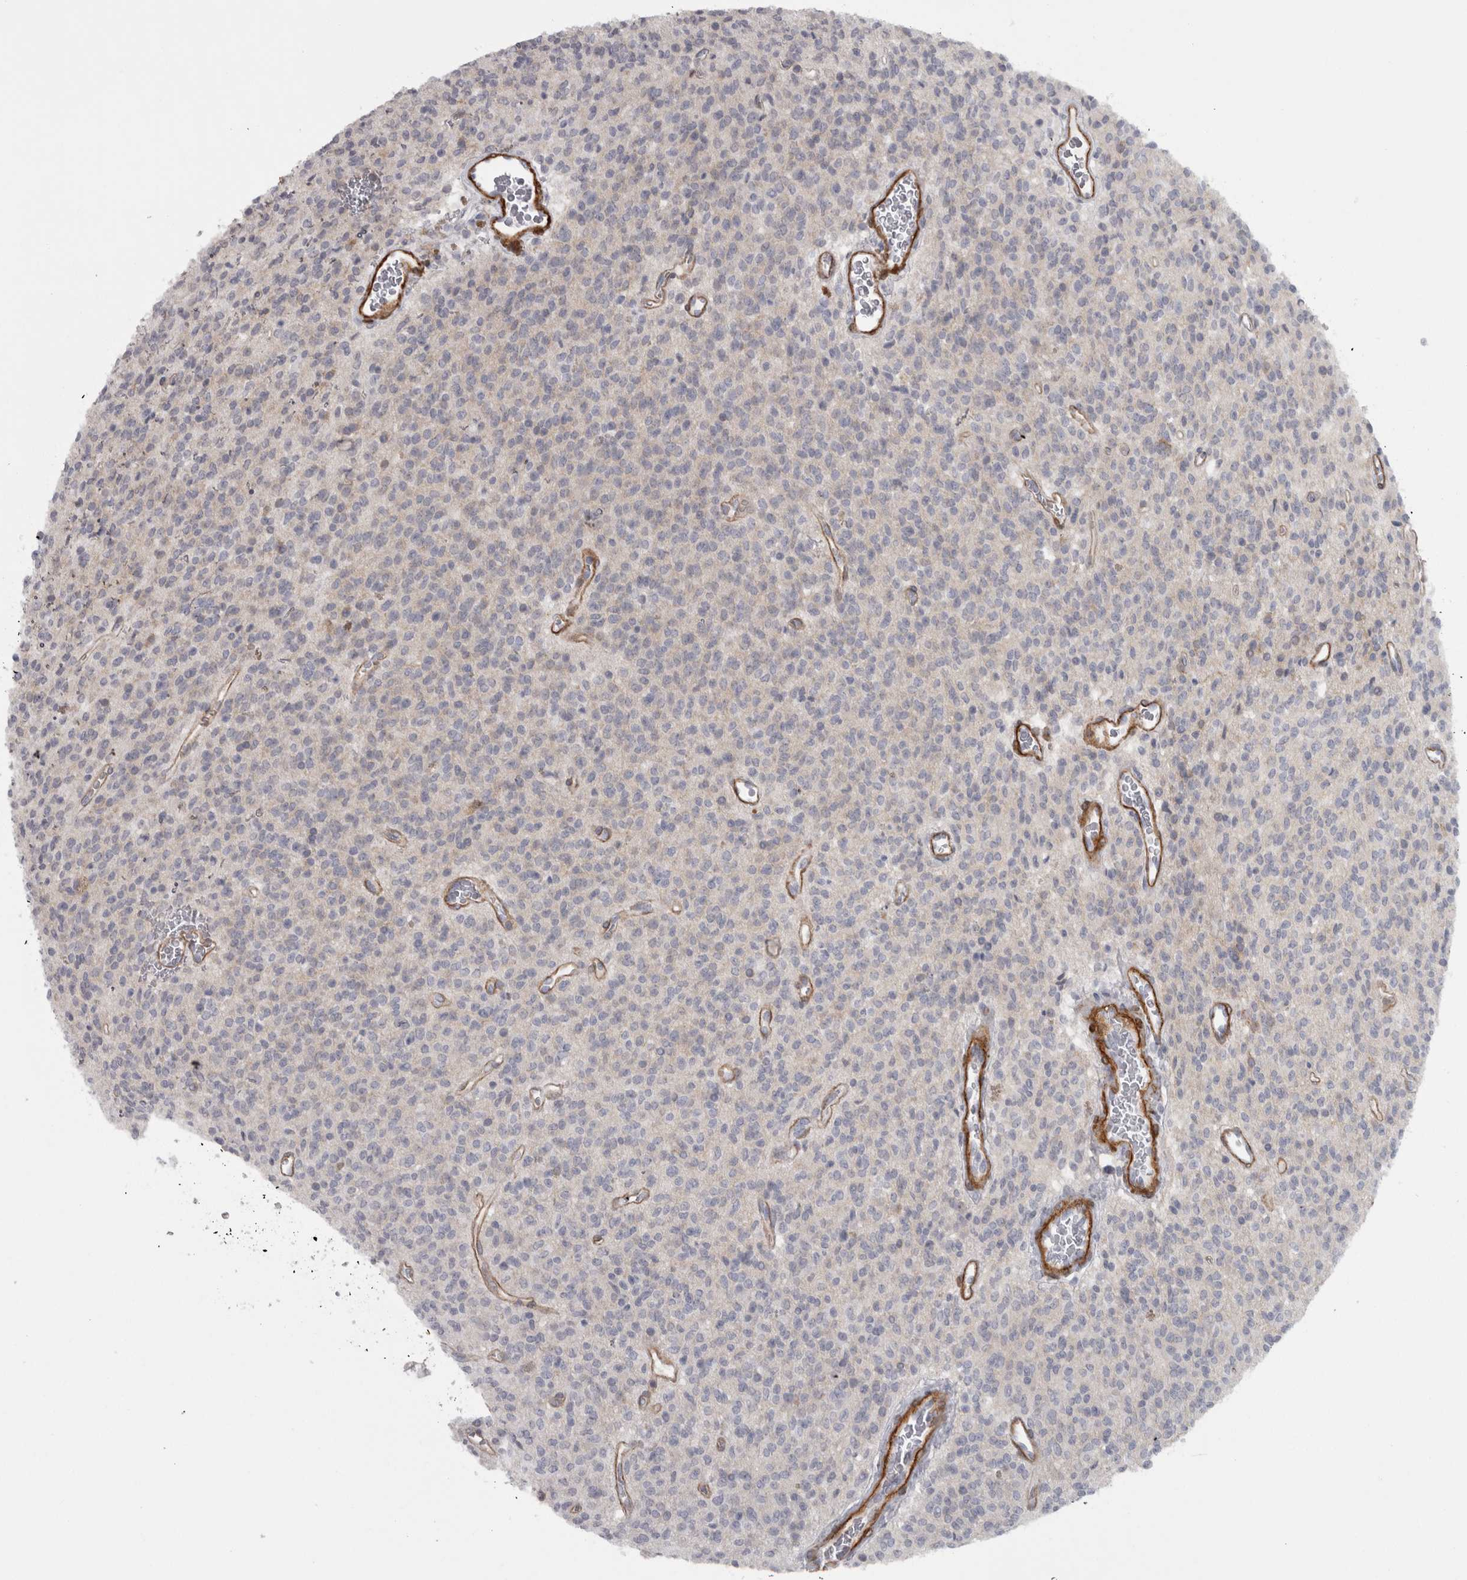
{"staining": {"intensity": "negative", "quantity": "none", "location": "none"}, "tissue": "glioma", "cell_type": "Tumor cells", "image_type": "cancer", "snomed": [{"axis": "morphology", "description": "Glioma, malignant, High grade"}, {"axis": "topography", "description": "Brain"}], "caption": "Immunohistochemical staining of glioma exhibits no significant positivity in tumor cells. (Brightfield microscopy of DAB (3,3'-diaminobenzidine) IHC at high magnification).", "gene": "PPP1R12B", "patient": {"sex": "male", "age": 34}}